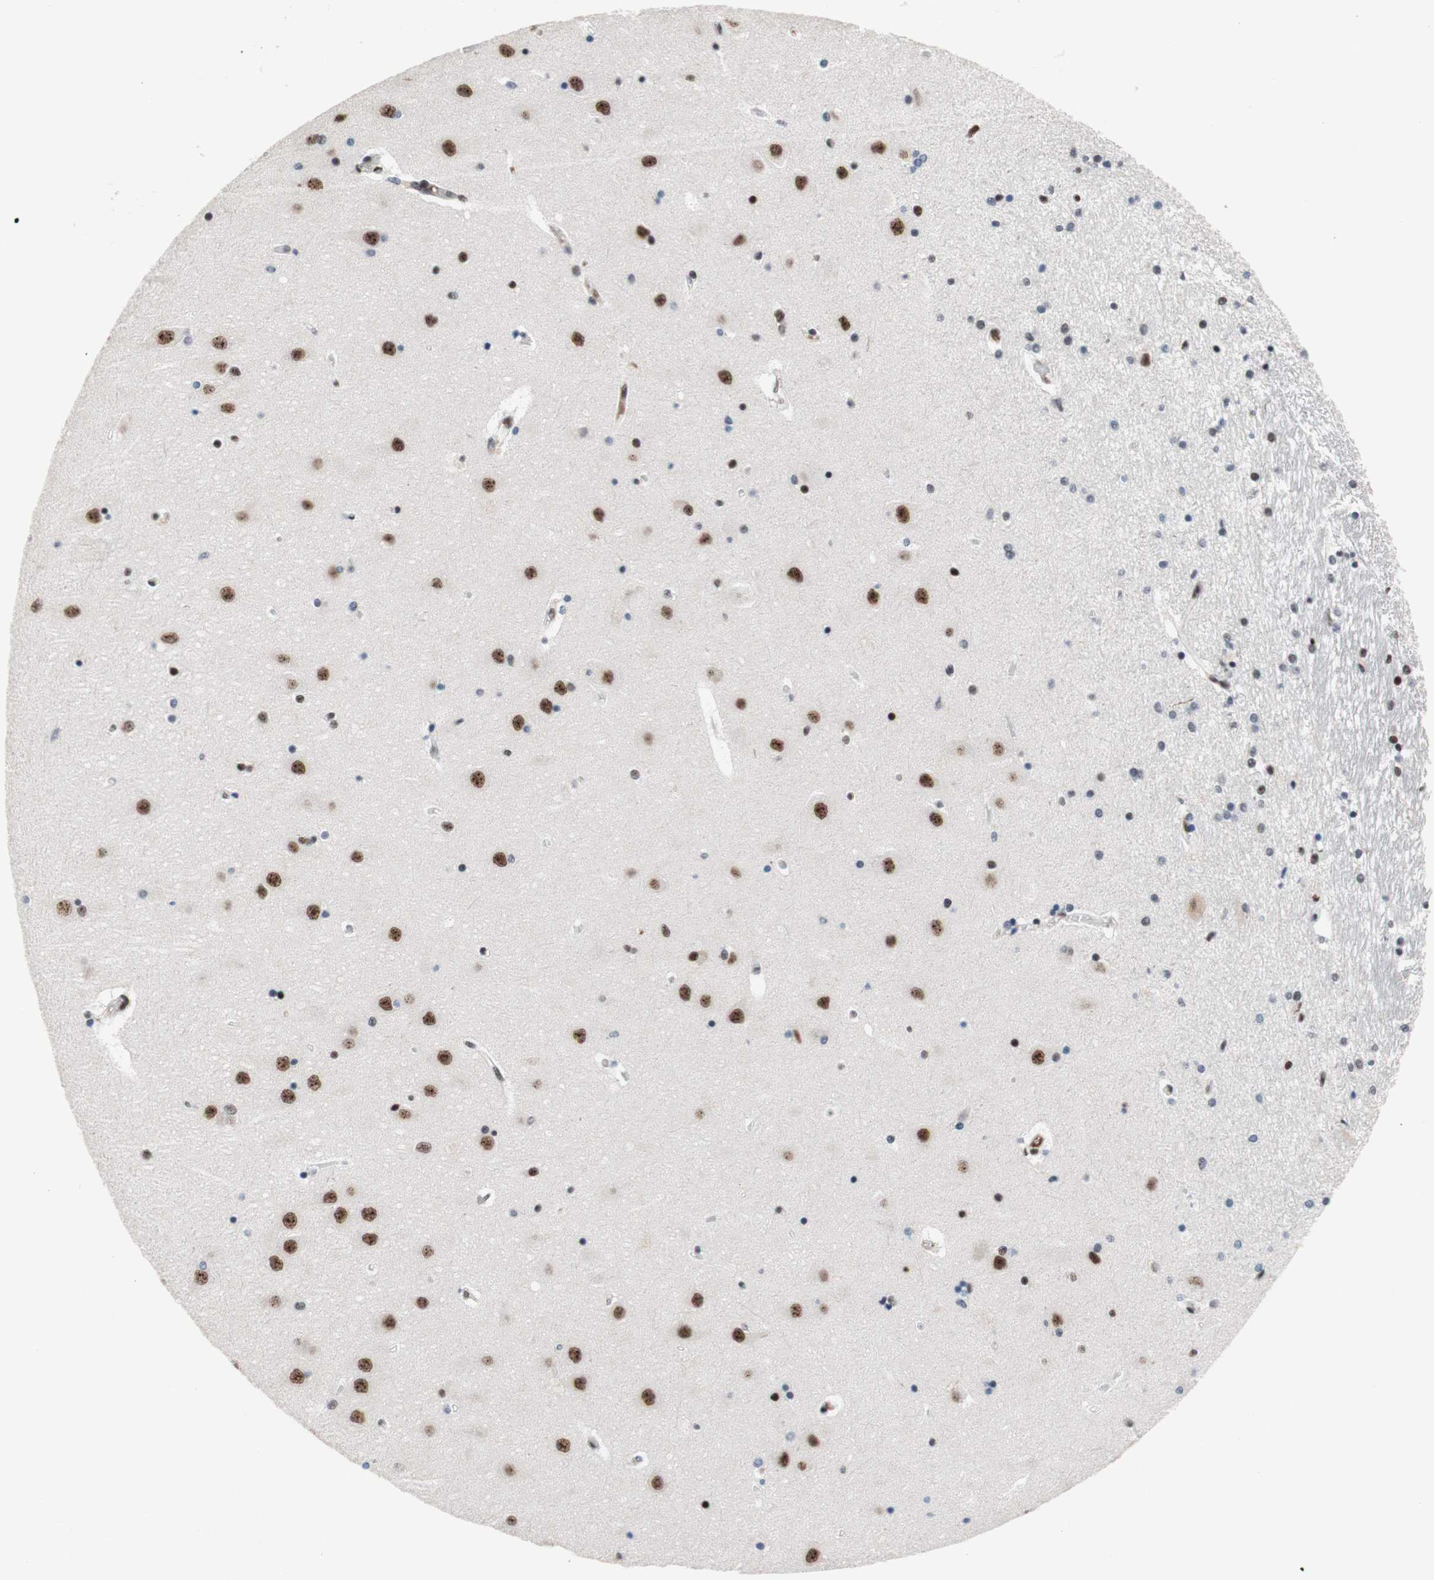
{"staining": {"intensity": "strong", "quantity": "<25%", "location": "nuclear"}, "tissue": "hippocampus", "cell_type": "Glial cells", "image_type": "normal", "snomed": [{"axis": "morphology", "description": "Normal tissue, NOS"}, {"axis": "topography", "description": "Hippocampus"}], "caption": "This micrograph shows immunohistochemistry (IHC) staining of normal human hippocampus, with medium strong nuclear staining in about <25% of glial cells.", "gene": "TLE1", "patient": {"sex": "female", "age": 54}}